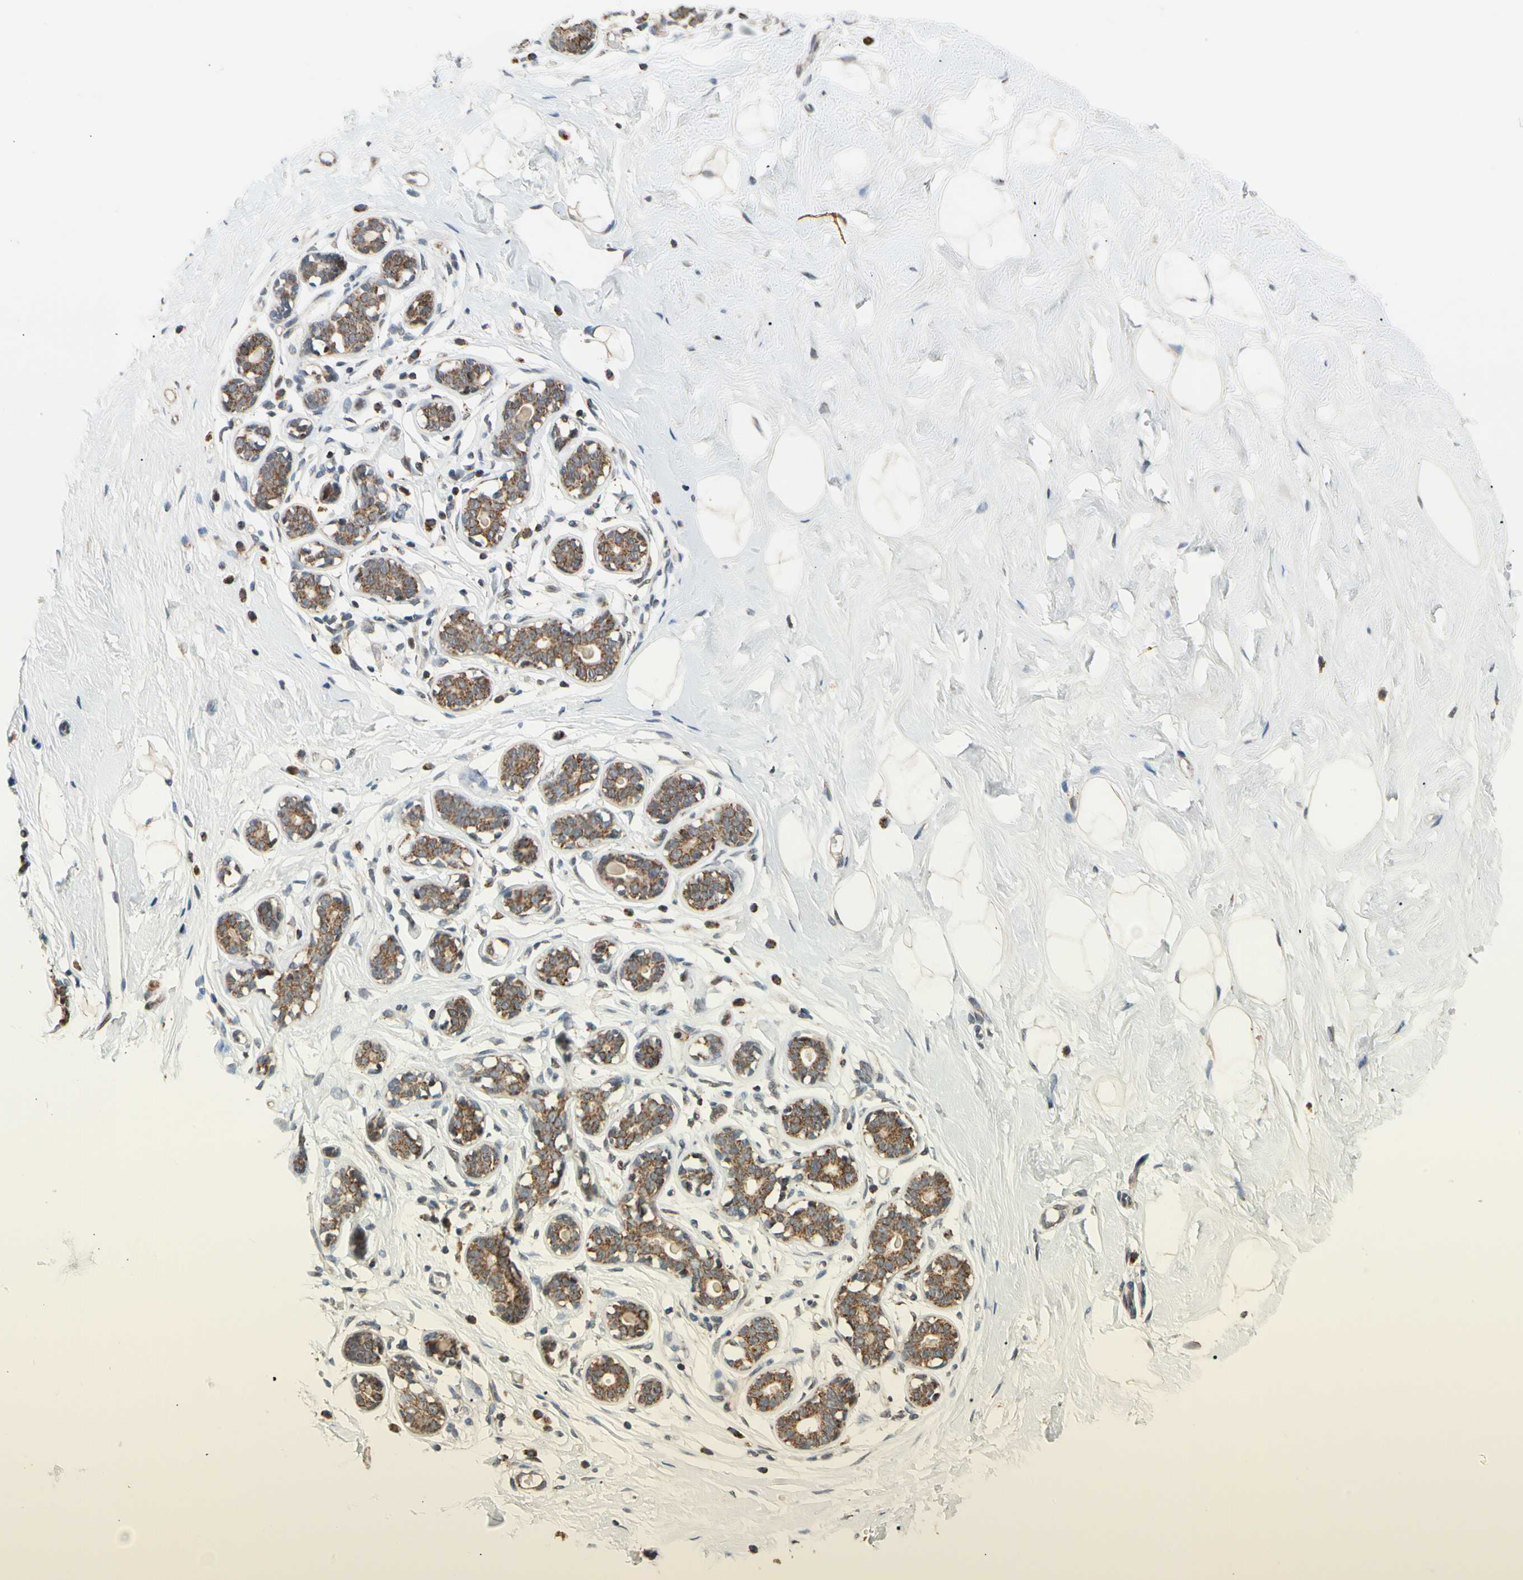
{"staining": {"intensity": "weak", "quantity": "25%-75%", "location": "cytoplasmic/membranous"}, "tissue": "breast", "cell_type": "Adipocytes", "image_type": "normal", "snomed": [{"axis": "morphology", "description": "Normal tissue, NOS"}, {"axis": "topography", "description": "Breast"}], "caption": "Breast stained with a protein marker shows weak staining in adipocytes.", "gene": "KHDC4", "patient": {"sex": "female", "age": 23}}